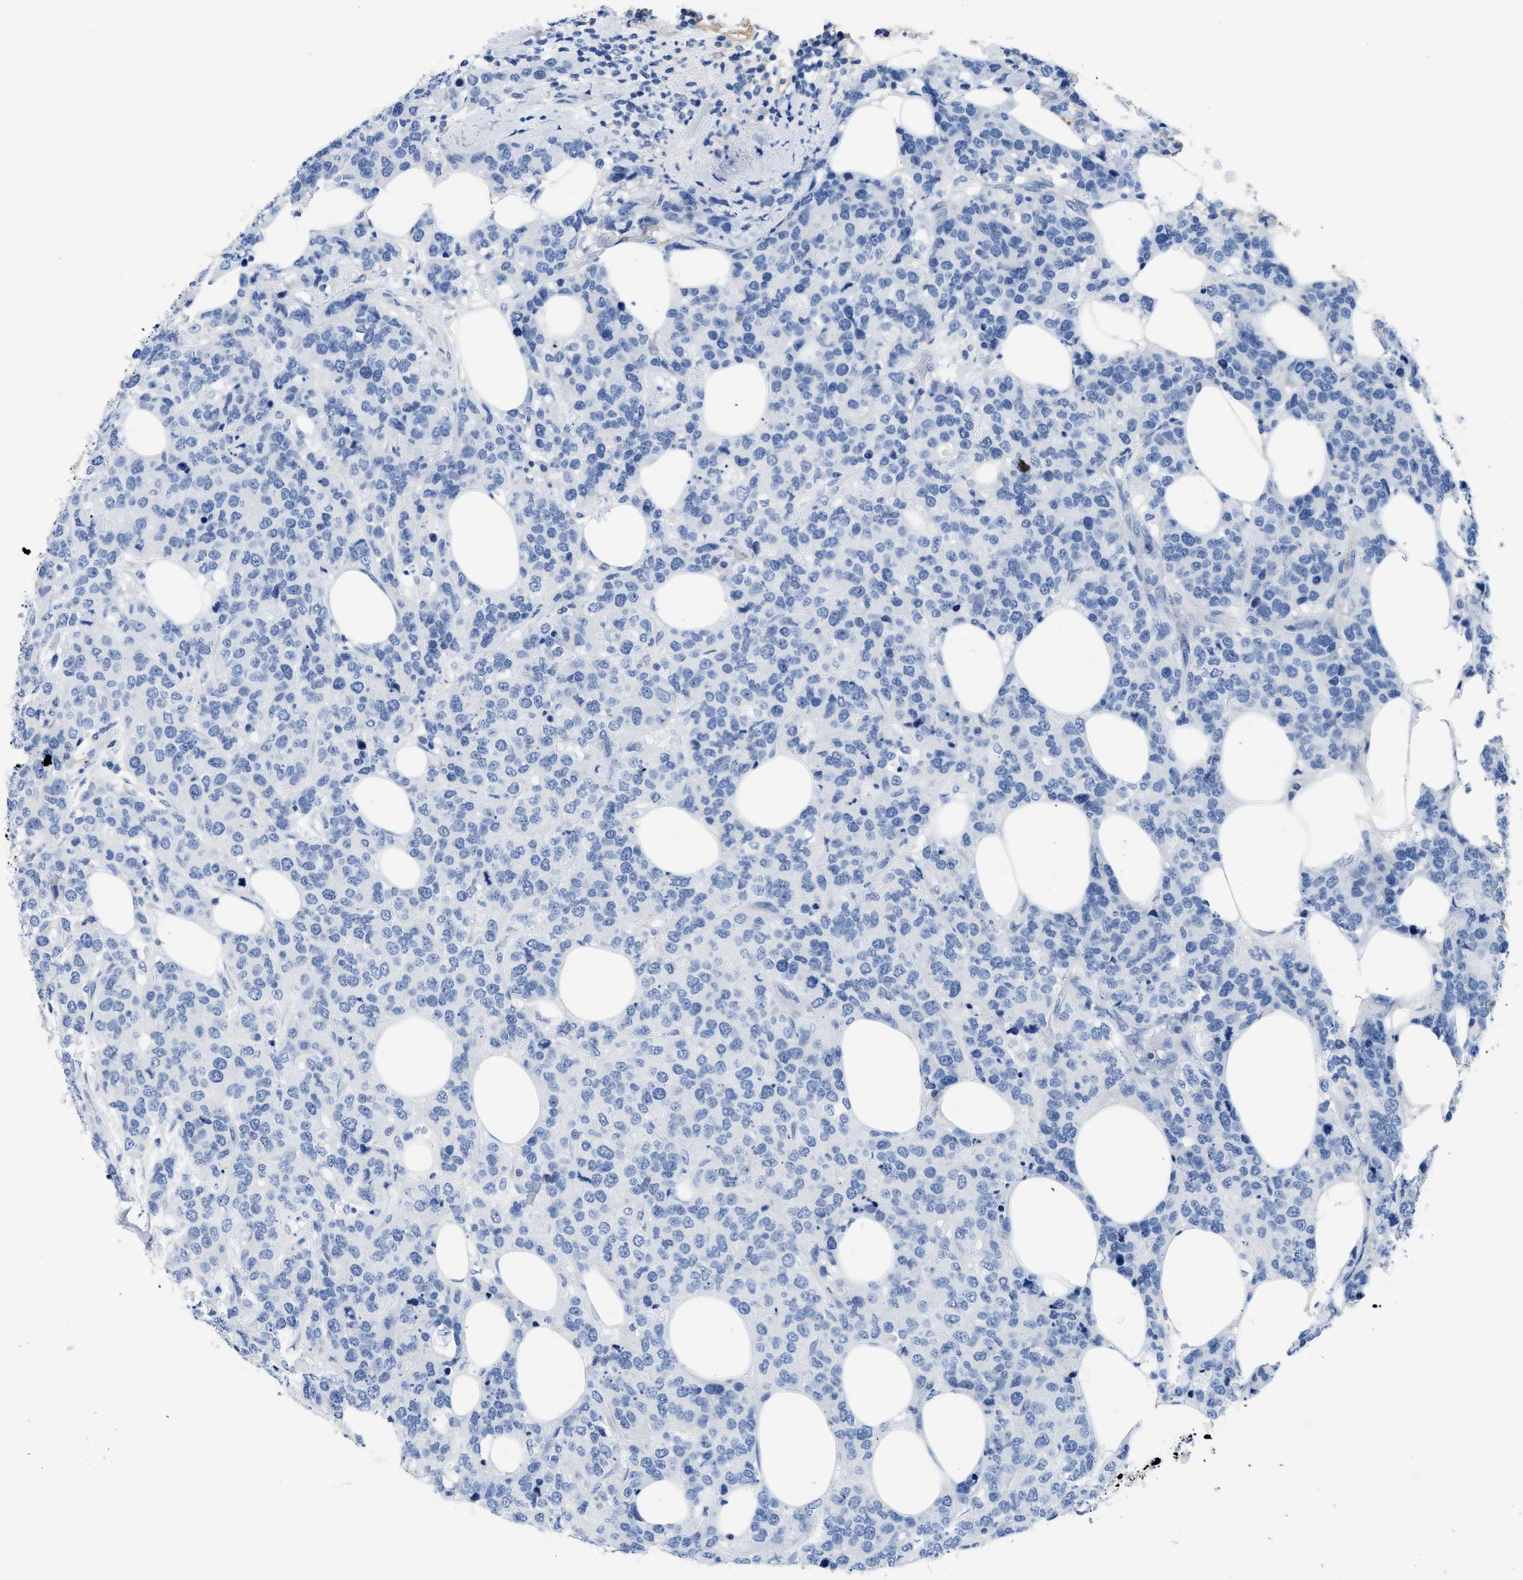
{"staining": {"intensity": "negative", "quantity": "none", "location": "none"}, "tissue": "breast cancer", "cell_type": "Tumor cells", "image_type": "cancer", "snomed": [{"axis": "morphology", "description": "Lobular carcinoma"}, {"axis": "topography", "description": "Breast"}], "caption": "Immunohistochemistry histopathology image of human breast lobular carcinoma stained for a protein (brown), which reveals no staining in tumor cells.", "gene": "C1S", "patient": {"sex": "female", "age": 59}}